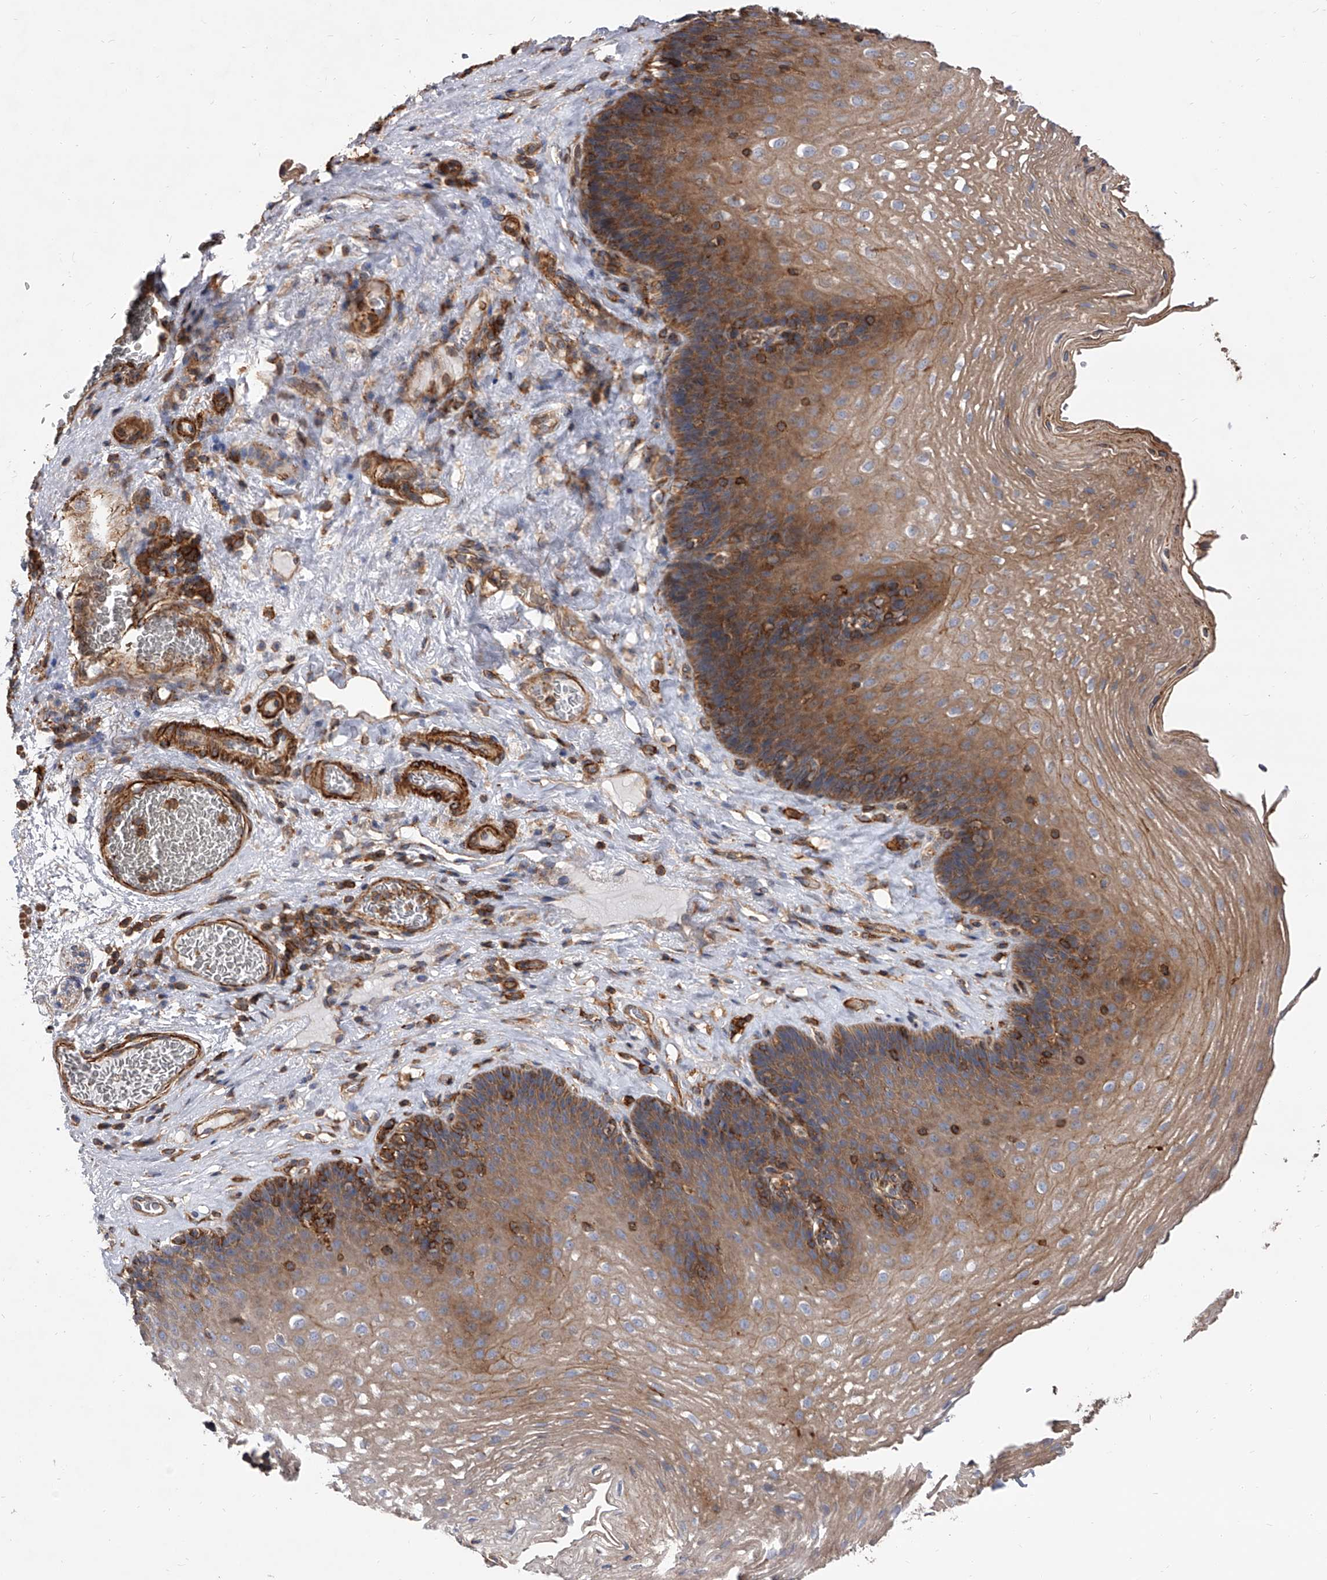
{"staining": {"intensity": "moderate", "quantity": ">75%", "location": "cytoplasmic/membranous"}, "tissue": "esophagus", "cell_type": "Squamous epithelial cells", "image_type": "normal", "snomed": [{"axis": "morphology", "description": "Normal tissue, NOS"}, {"axis": "topography", "description": "Esophagus"}], "caption": "Immunohistochemical staining of benign esophagus reveals >75% levels of moderate cytoplasmic/membranous protein staining in about >75% of squamous epithelial cells.", "gene": "PISD", "patient": {"sex": "female", "age": 66}}